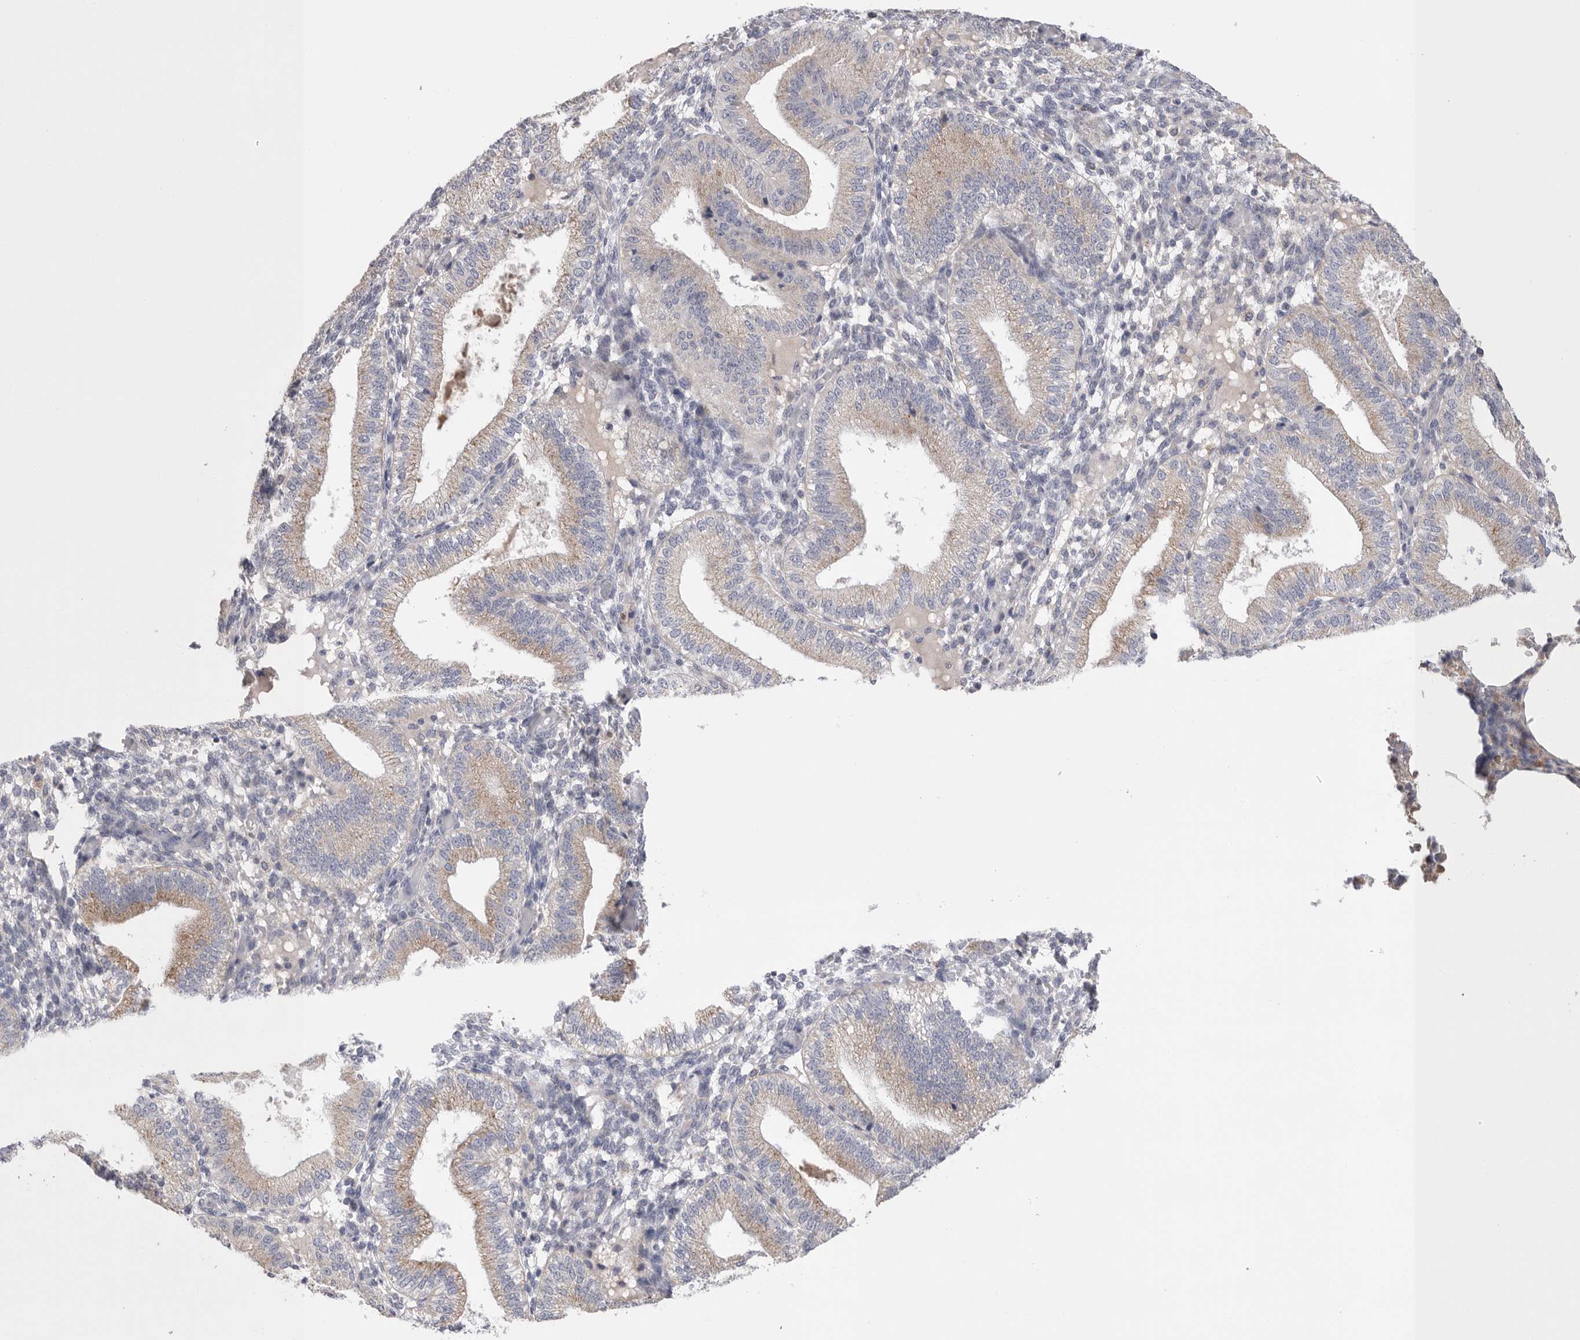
{"staining": {"intensity": "negative", "quantity": "none", "location": "none"}, "tissue": "endometrium", "cell_type": "Cells in endometrial stroma", "image_type": "normal", "snomed": [{"axis": "morphology", "description": "Normal tissue, NOS"}, {"axis": "topography", "description": "Endometrium"}], "caption": "Immunohistochemical staining of benign human endometrium shows no significant positivity in cells in endometrial stroma.", "gene": "CCDC126", "patient": {"sex": "female", "age": 39}}